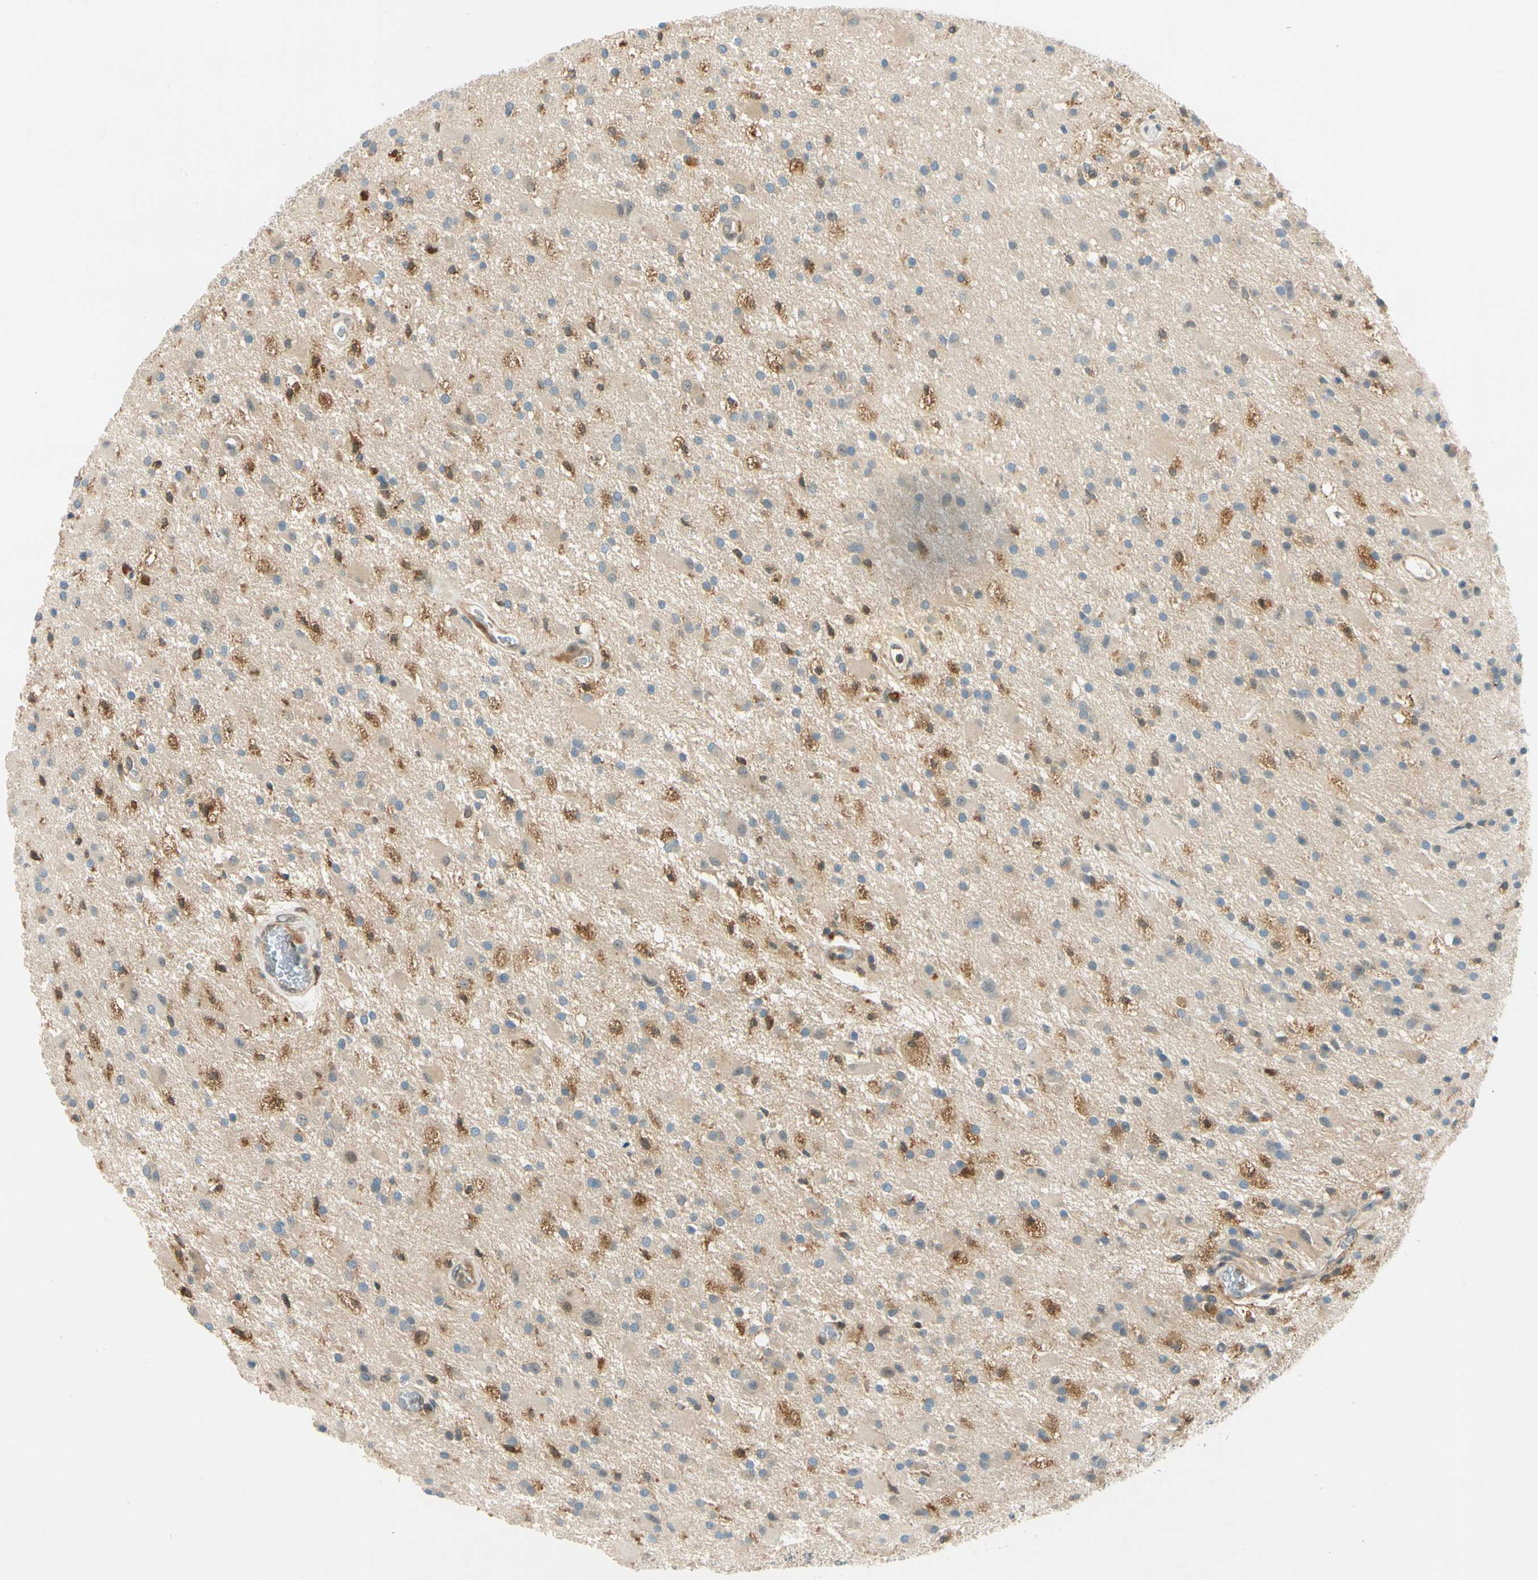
{"staining": {"intensity": "moderate", "quantity": "25%-75%", "location": "cytoplasmic/membranous"}, "tissue": "glioma", "cell_type": "Tumor cells", "image_type": "cancer", "snomed": [{"axis": "morphology", "description": "Glioma, malignant, Low grade"}, {"axis": "topography", "description": "Brain"}], "caption": "The micrograph demonstrates staining of malignant glioma (low-grade), revealing moderate cytoplasmic/membranous protein positivity (brown color) within tumor cells.", "gene": "WIPI1", "patient": {"sex": "male", "age": 58}}